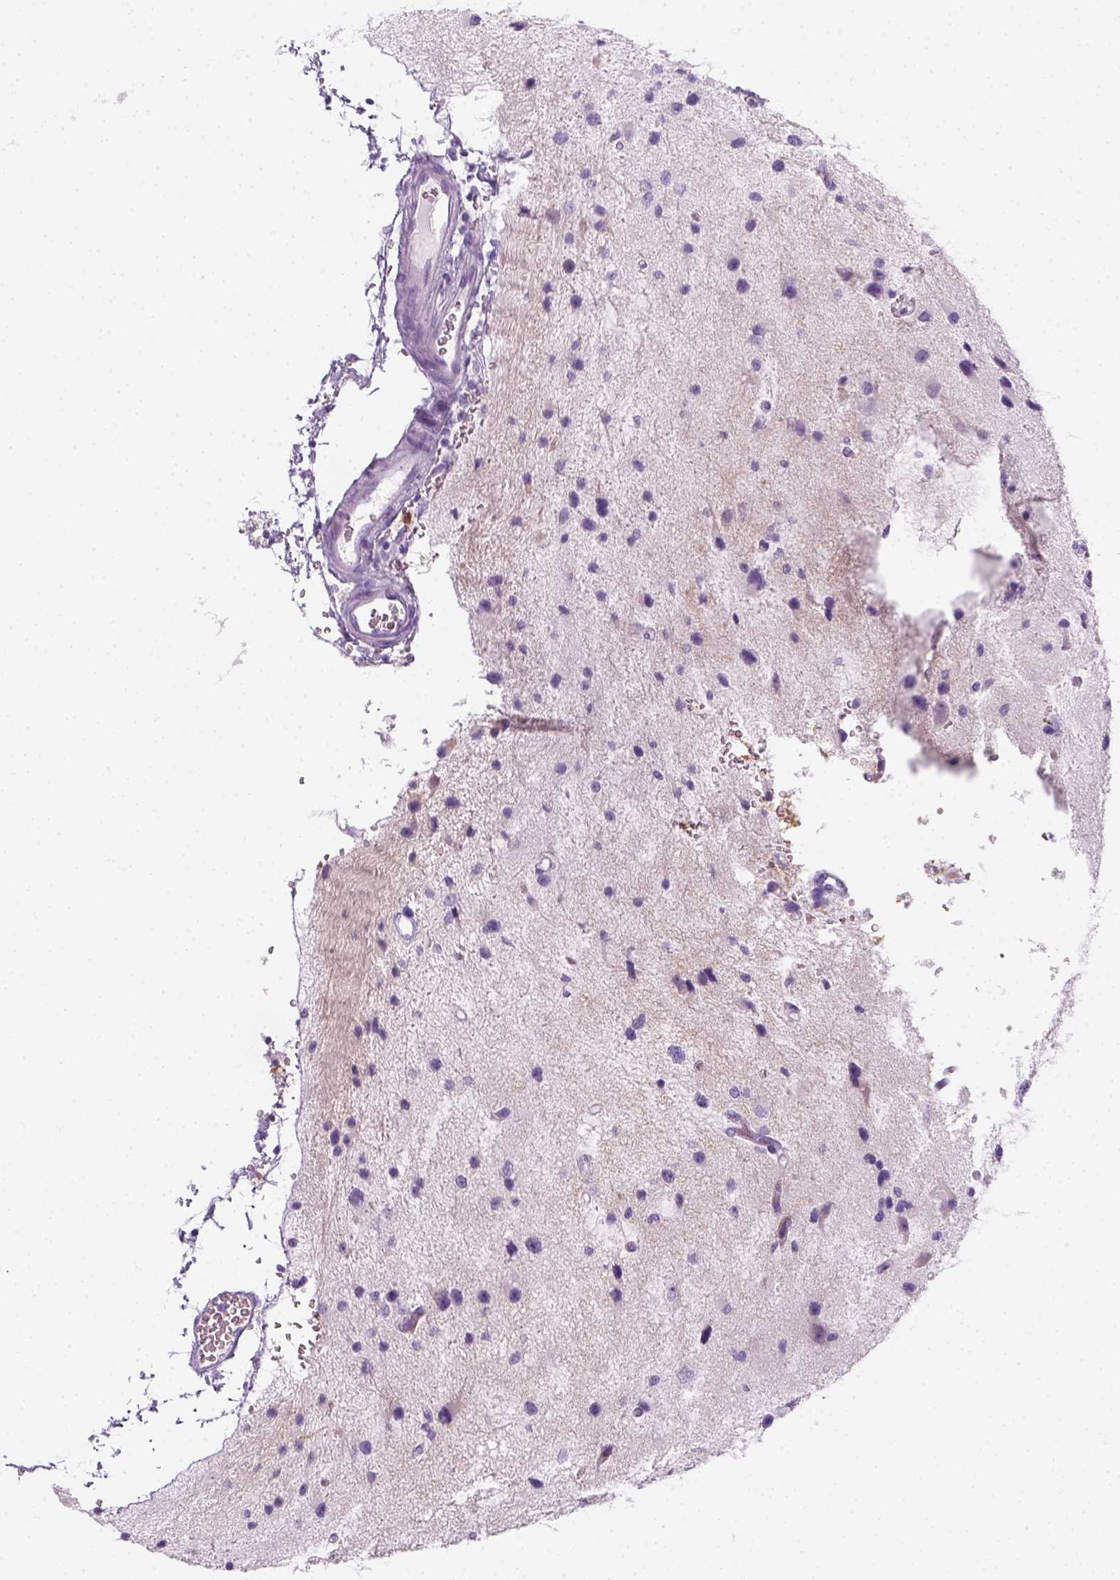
{"staining": {"intensity": "negative", "quantity": "none", "location": "none"}, "tissue": "glioma", "cell_type": "Tumor cells", "image_type": "cancer", "snomed": [{"axis": "morphology", "description": "Glioma, malignant, Low grade"}, {"axis": "topography", "description": "Brain"}], "caption": "Tumor cells show no significant positivity in glioma.", "gene": "AQP3", "patient": {"sex": "female", "age": 32}}